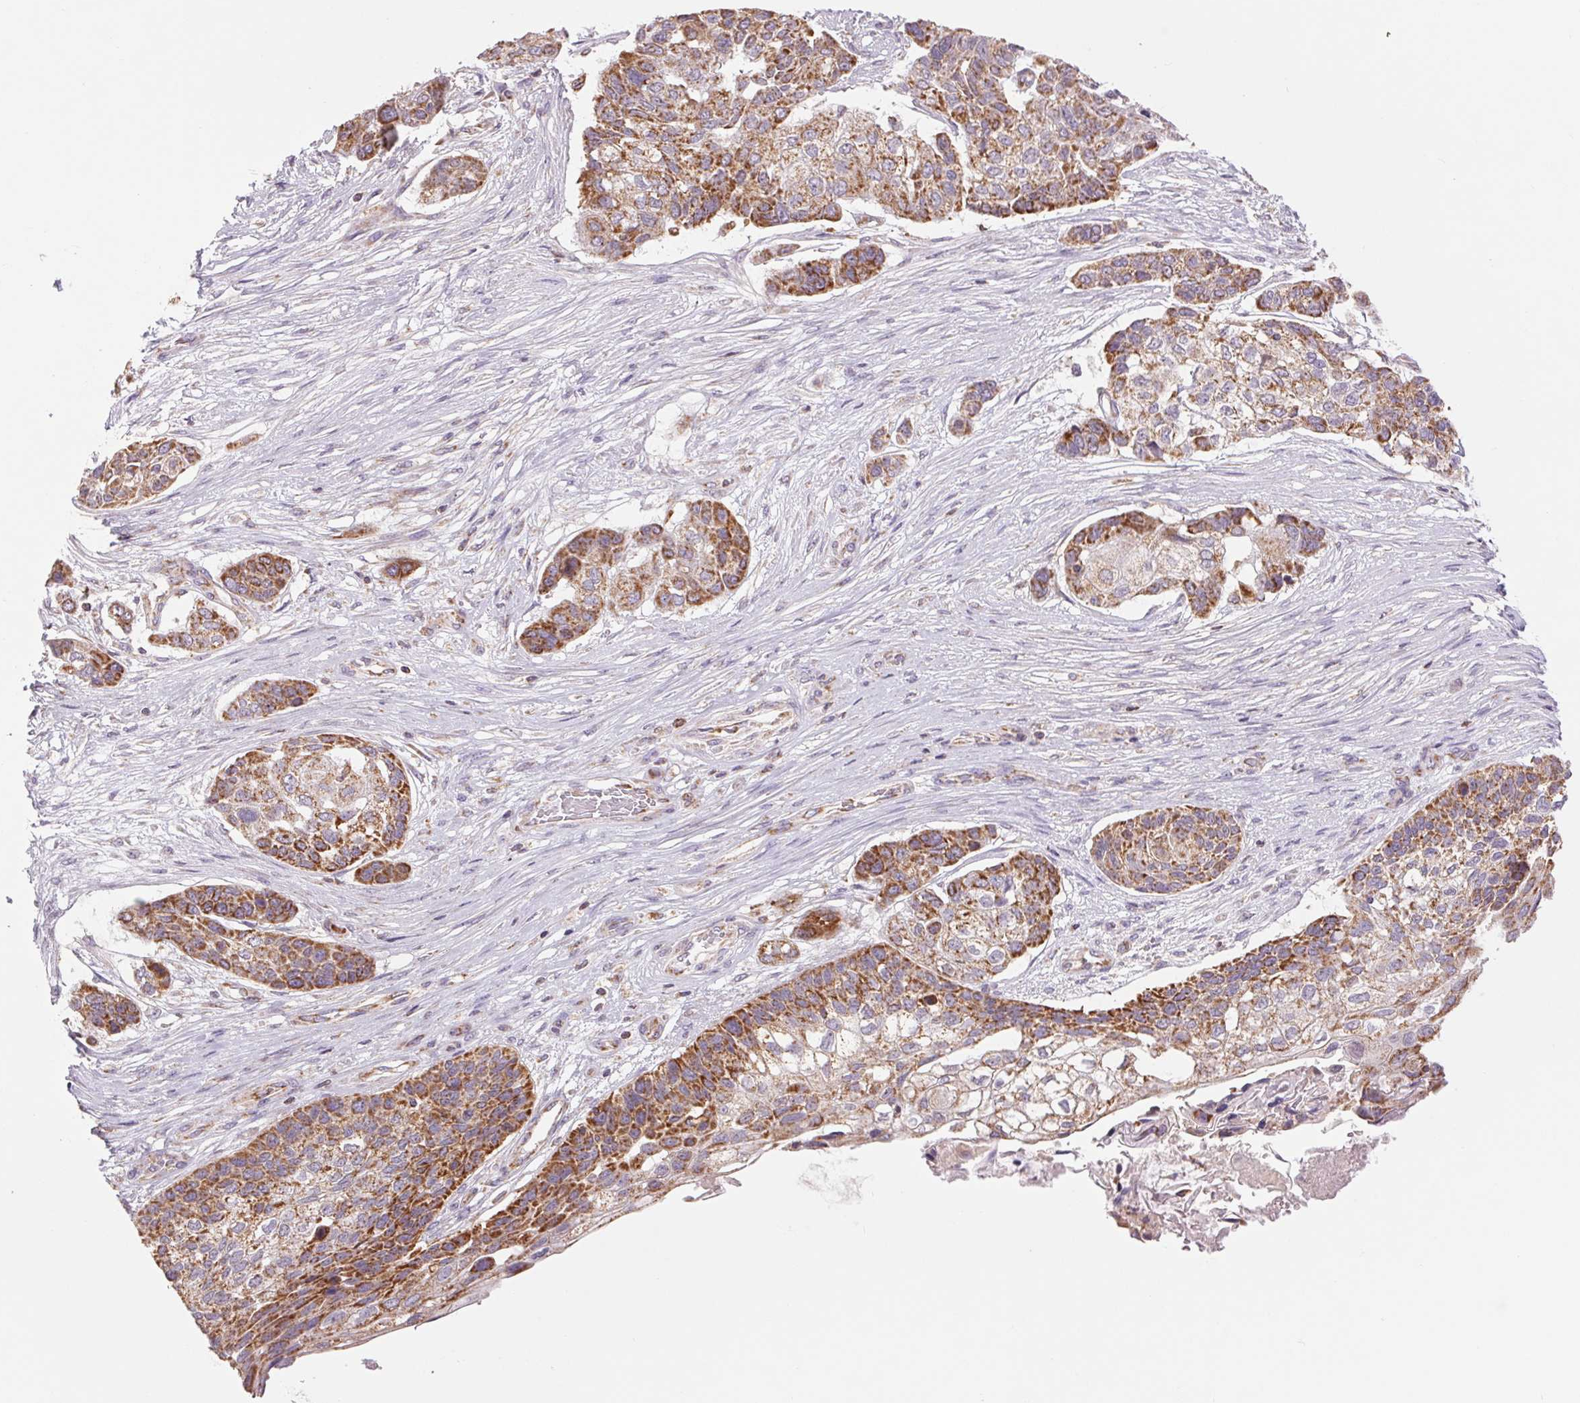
{"staining": {"intensity": "strong", "quantity": ">75%", "location": "cytoplasmic/membranous"}, "tissue": "lung cancer", "cell_type": "Tumor cells", "image_type": "cancer", "snomed": [{"axis": "morphology", "description": "Squamous cell carcinoma, NOS"}, {"axis": "topography", "description": "Lung"}], "caption": "IHC (DAB) staining of human lung cancer demonstrates strong cytoplasmic/membranous protein expression in approximately >75% of tumor cells.", "gene": "COX6A1", "patient": {"sex": "male", "age": 69}}